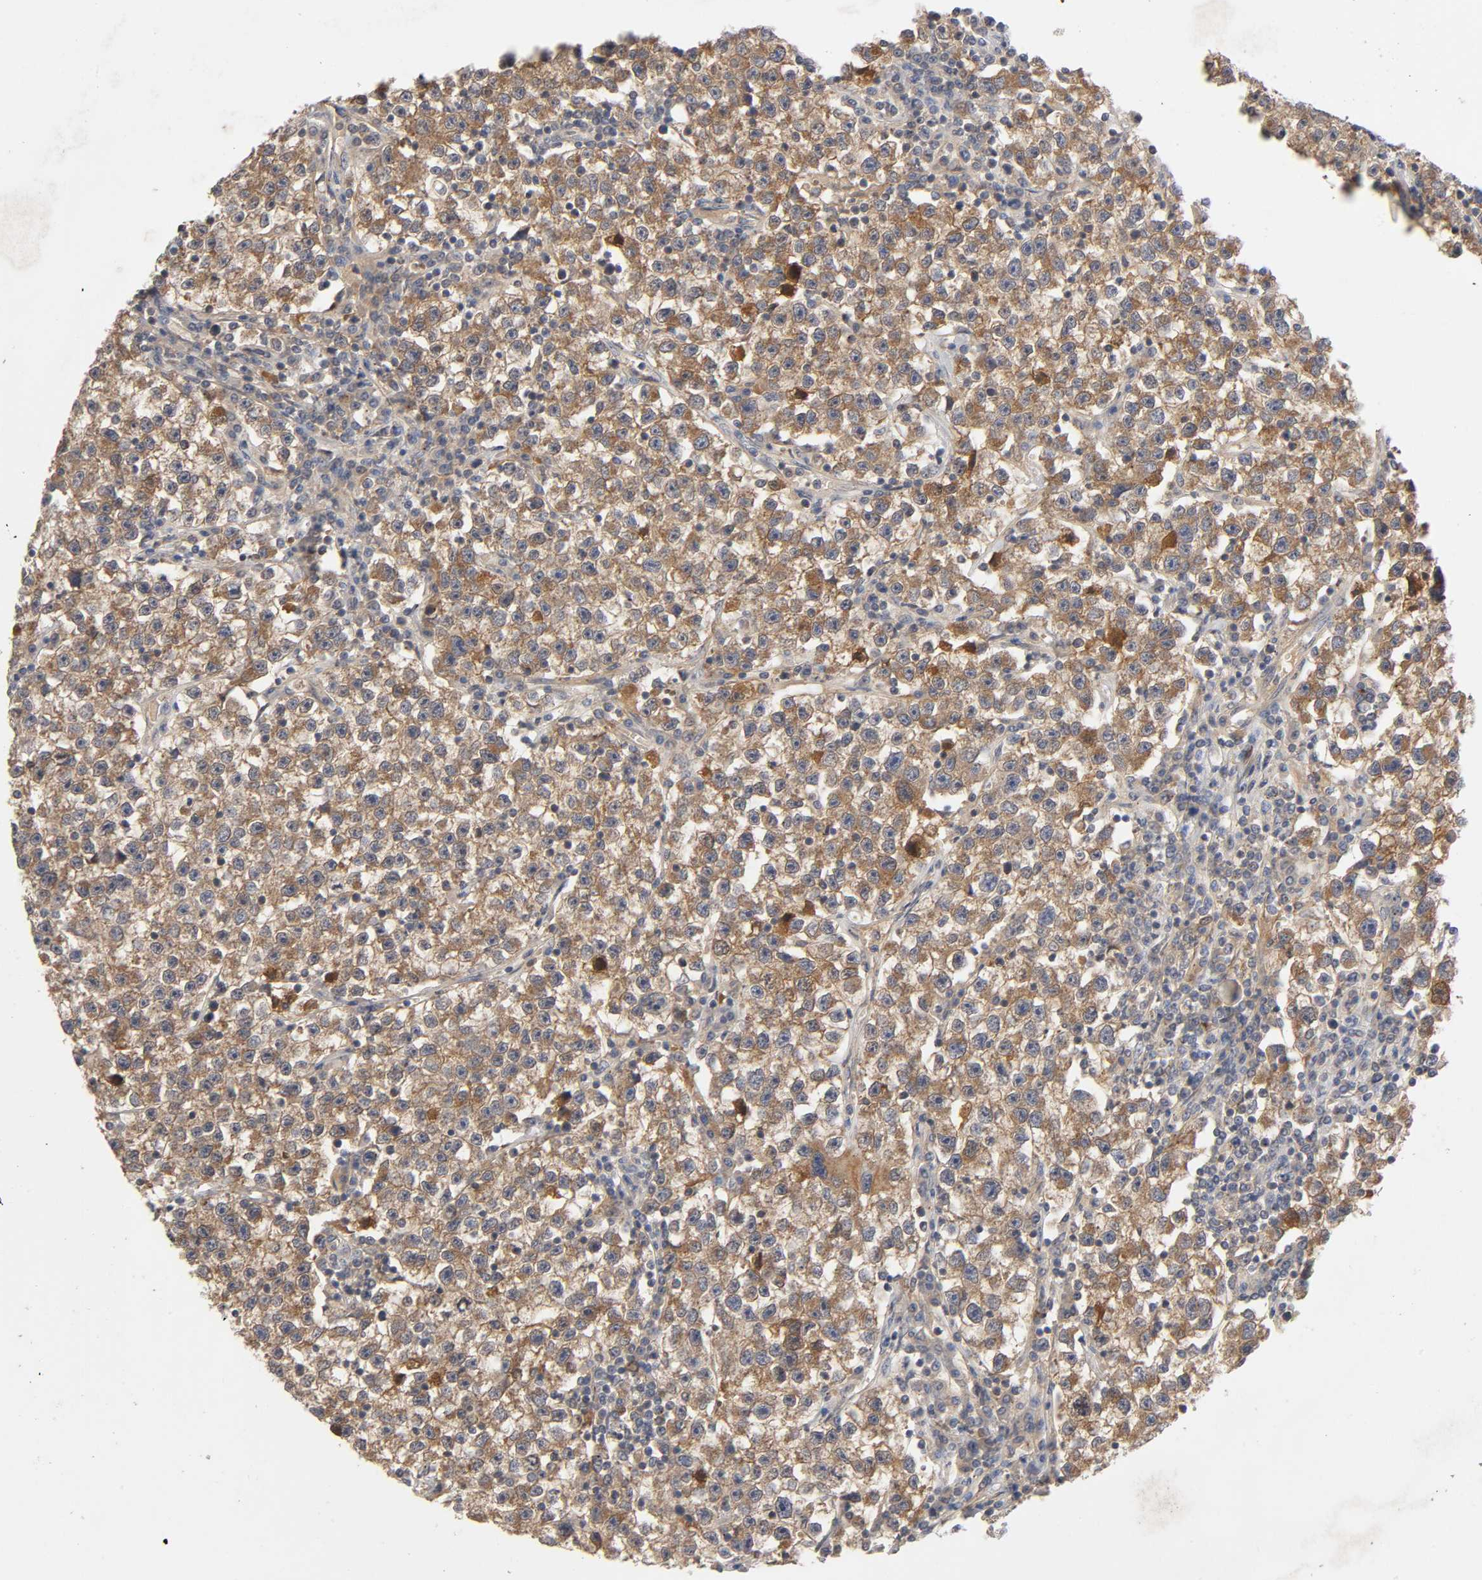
{"staining": {"intensity": "moderate", "quantity": ">75%", "location": "cytoplasmic/membranous"}, "tissue": "testis cancer", "cell_type": "Tumor cells", "image_type": "cancer", "snomed": [{"axis": "morphology", "description": "Seminoma, NOS"}, {"axis": "topography", "description": "Testis"}], "caption": "Protein analysis of testis cancer (seminoma) tissue exhibits moderate cytoplasmic/membranous expression in about >75% of tumor cells.", "gene": "CPB2", "patient": {"sex": "male", "age": 22}}